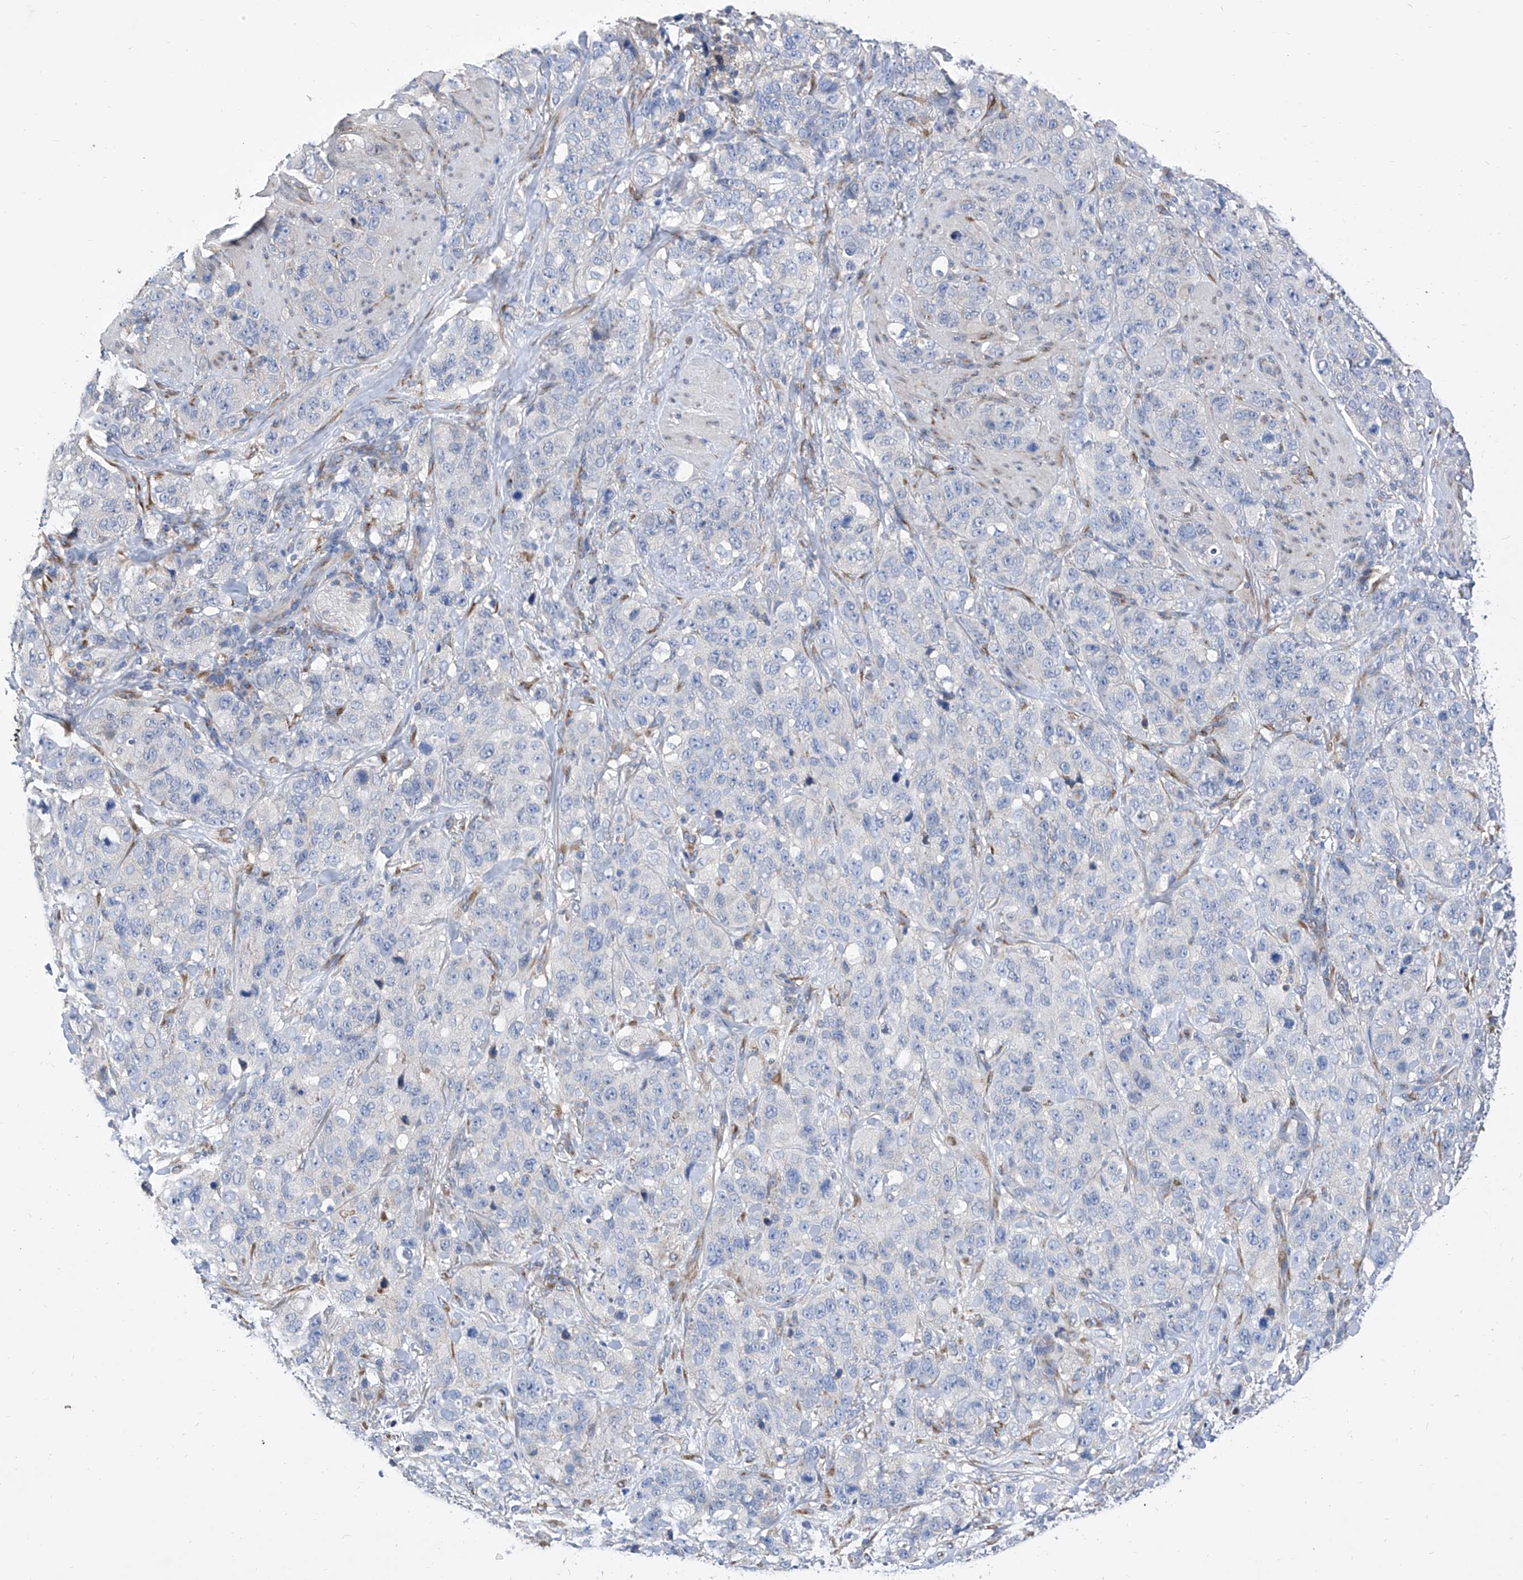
{"staining": {"intensity": "negative", "quantity": "none", "location": "none"}, "tissue": "stomach cancer", "cell_type": "Tumor cells", "image_type": "cancer", "snomed": [{"axis": "morphology", "description": "Adenocarcinoma, NOS"}, {"axis": "topography", "description": "Stomach"}], "caption": "Stomach cancer (adenocarcinoma) stained for a protein using immunohistochemistry reveals no positivity tumor cells.", "gene": "TJAP1", "patient": {"sex": "male", "age": 48}}